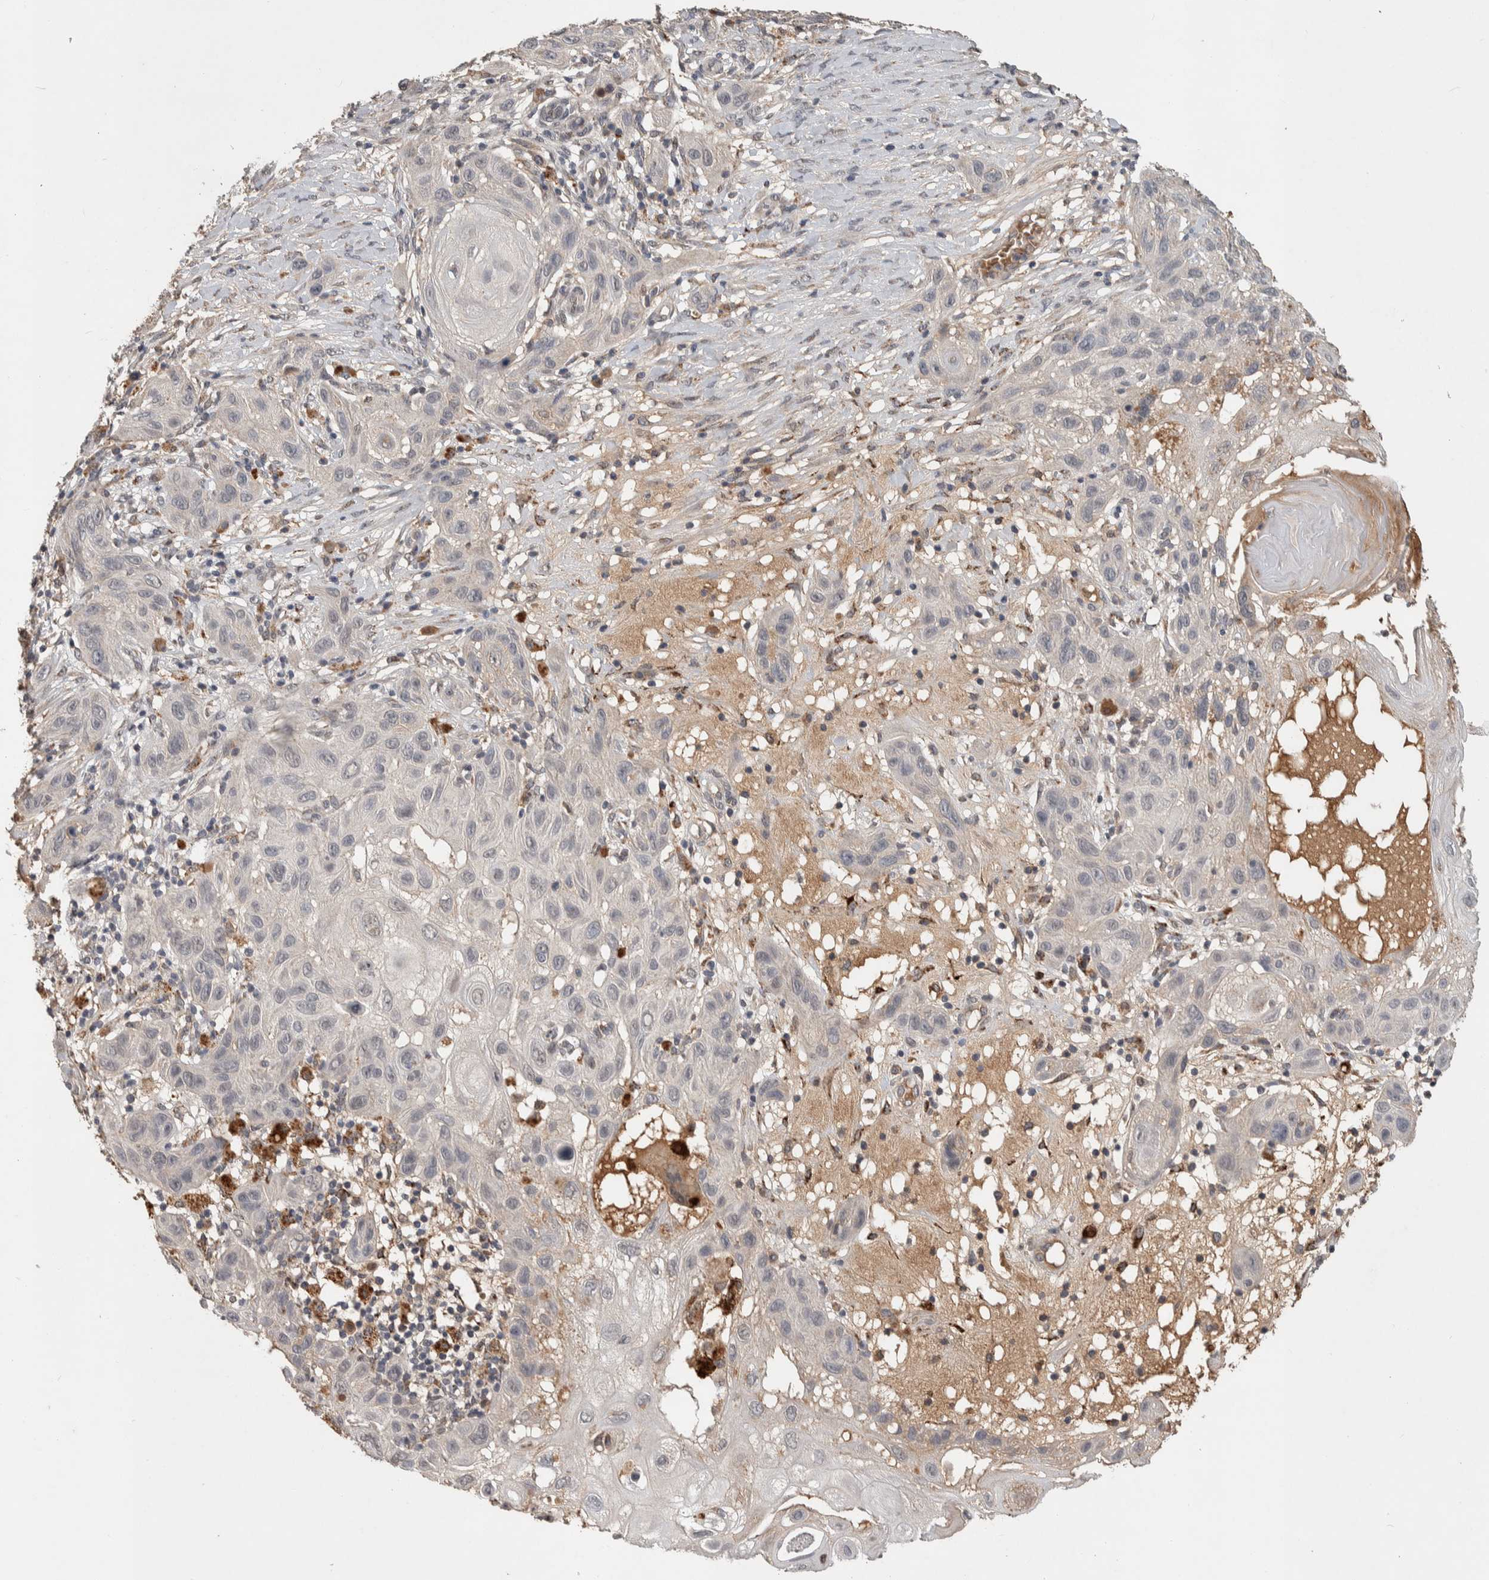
{"staining": {"intensity": "negative", "quantity": "none", "location": "none"}, "tissue": "skin cancer", "cell_type": "Tumor cells", "image_type": "cancer", "snomed": [{"axis": "morphology", "description": "Squamous cell carcinoma, NOS"}, {"axis": "topography", "description": "Skin"}], "caption": "The immunohistochemistry micrograph has no significant expression in tumor cells of squamous cell carcinoma (skin) tissue.", "gene": "CHRM3", "patient": {"sex": "female", "age": 96}}